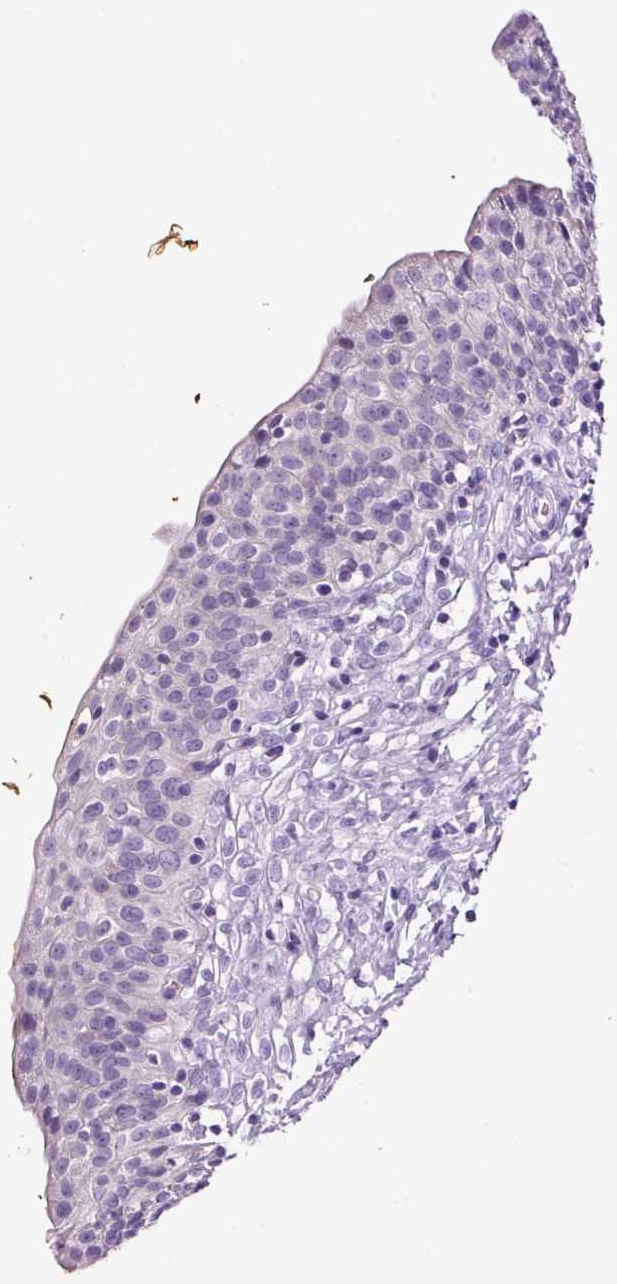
{"staining": {"intensity": "negative", "quantity": "none", "location": "none"}, "tissue": "urinary bladder", "cell_type": "Urothelial cells", "image_type": "normal", "snomed": [{"axis": "morphology", "description": "Normal tissue, NOS"}, {"axis": "topography", "description": "Urinary bladder"}], "caption": "The photomicrograph shows no significant expression in urothelial cells of urinary bladder.", "gene": "SP8", "patient": {"sex": "male", "age": 55}}